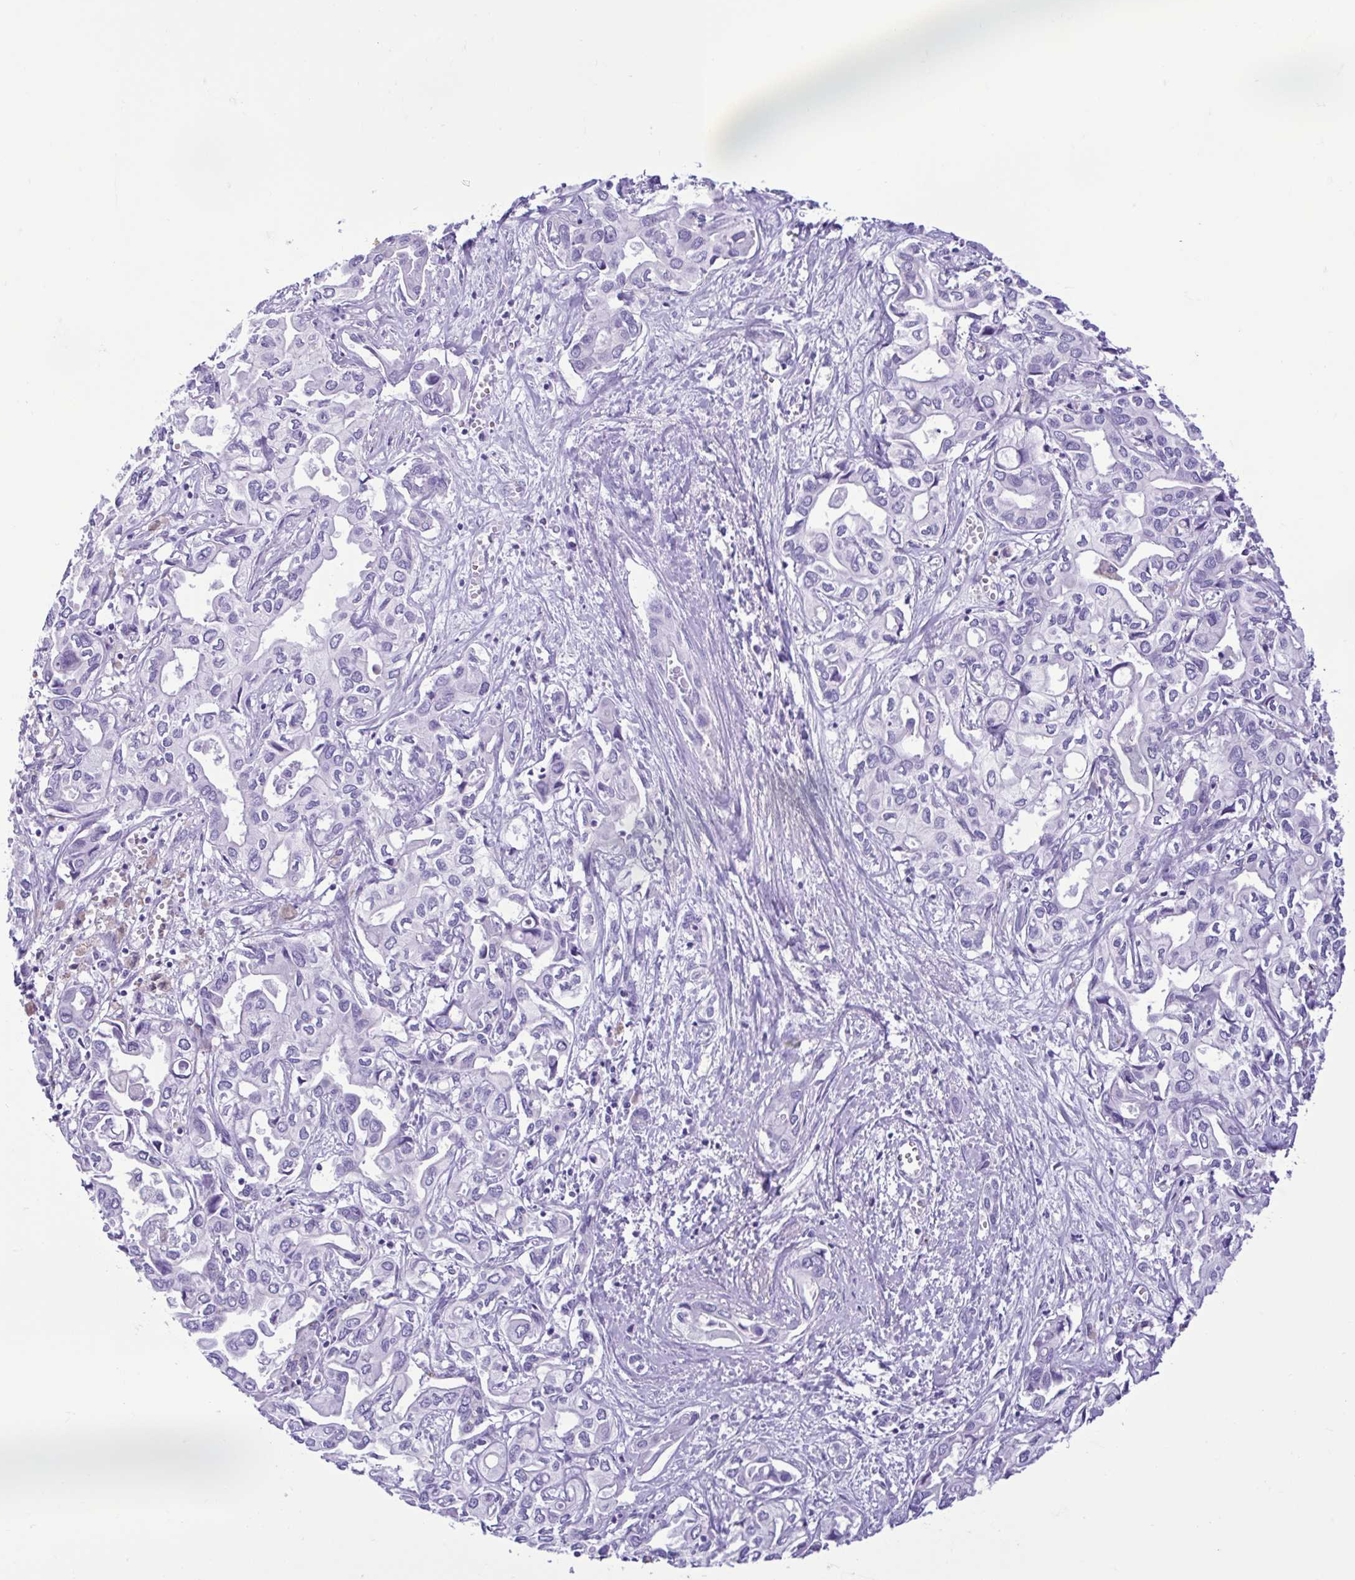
{"staining": {"intensity": "negative", "quantity": "none", "location": "none"}, "tissue": "liver cancer", "cell_type": "Tumor cells", "image_type": "cancer", "snomed": [{"axis": "morphology", "description": "Cholangiocarcinoma"}, {"axis": "topography", "description": "Liver"}], "caption": "Immunohistochemistry (IHC) of liver cancer demonstrates no positivity in tumor cells. (DAB IHC with hematoxylin counter stain).", "gene": "SPATA16", "patient": {"sex": "female", "age": 64}}